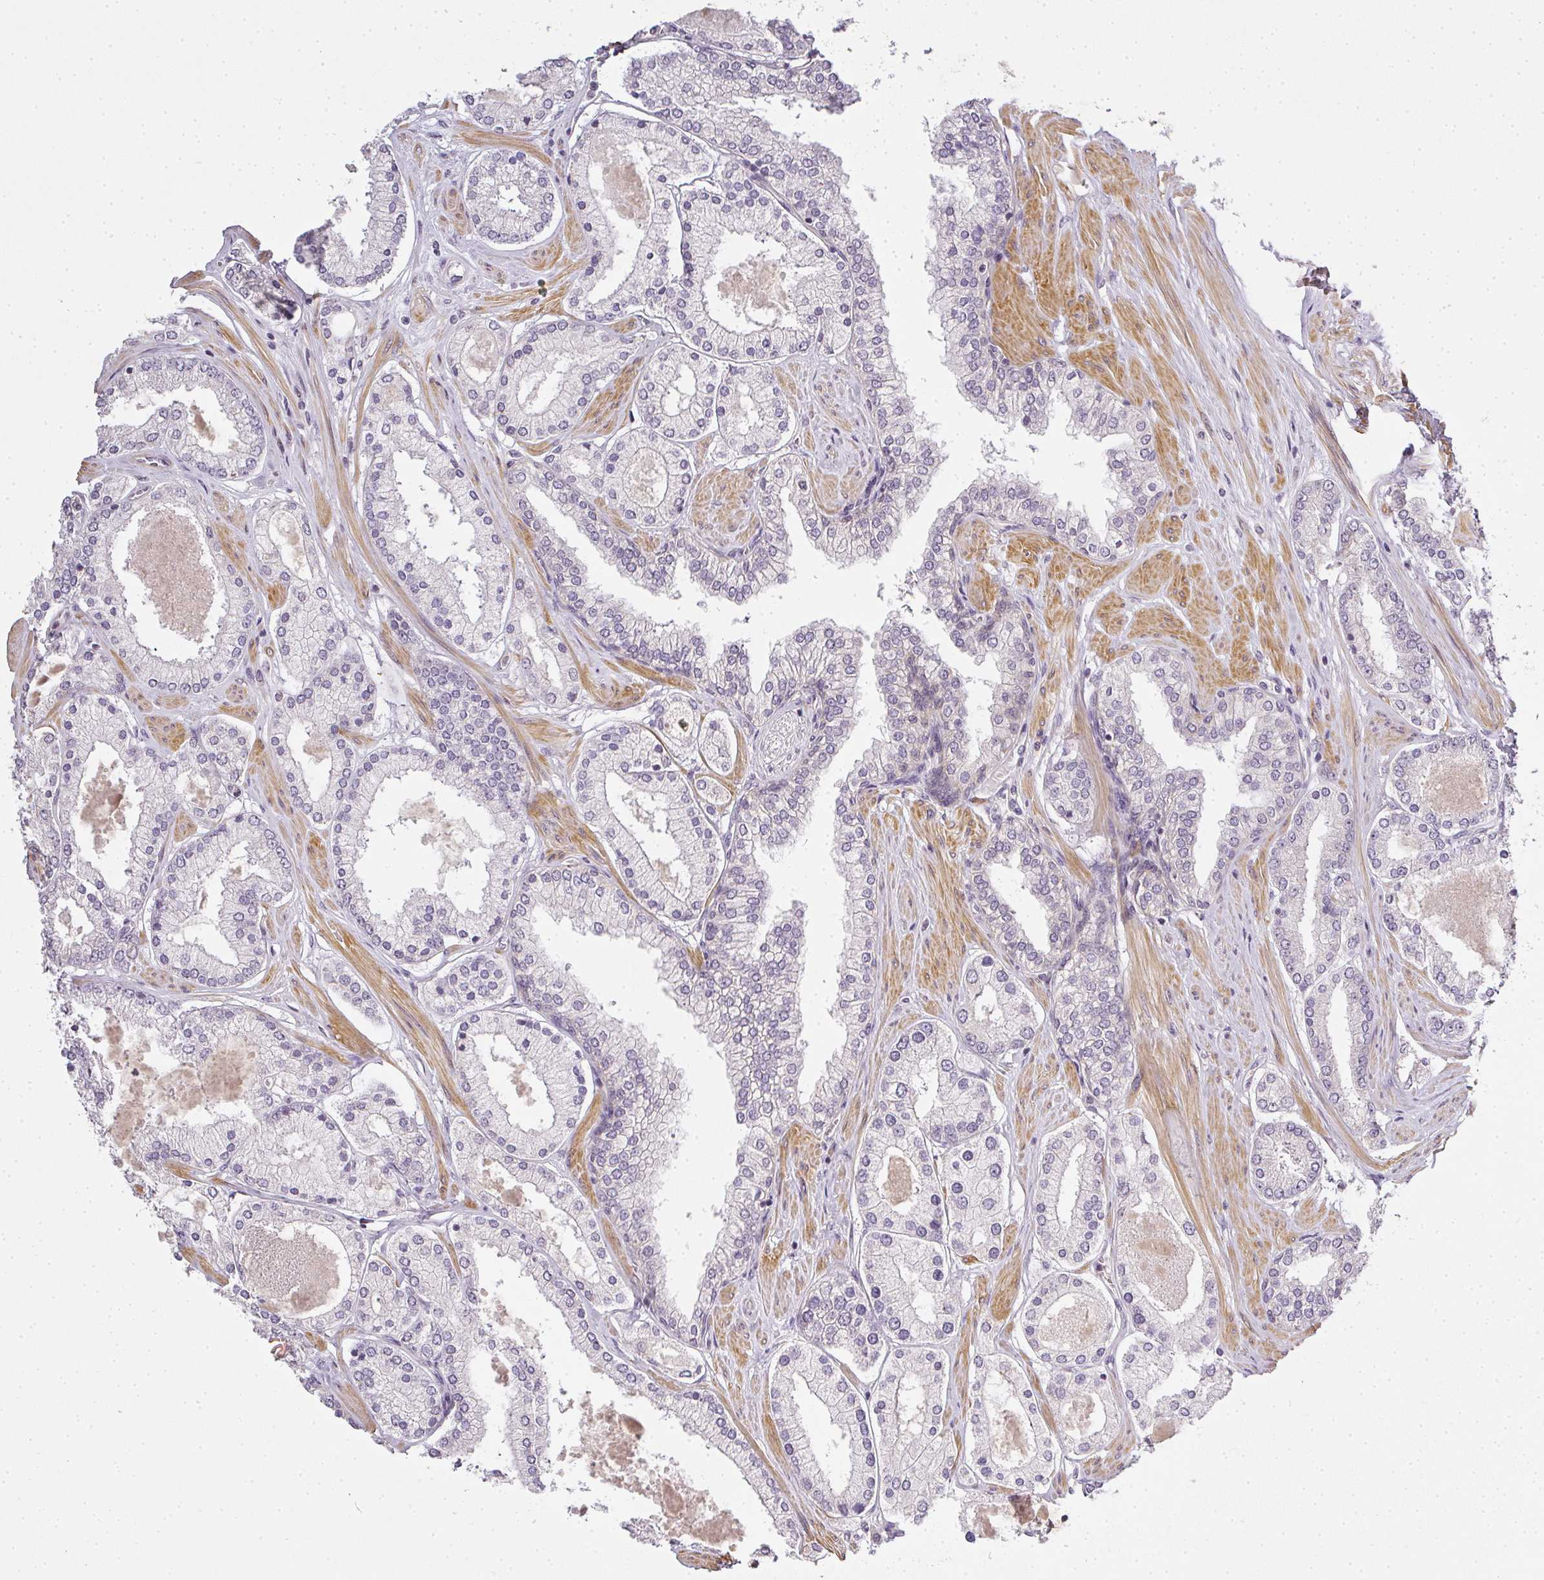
{"staining": {"intensity": "negative", "quantity": "none", "location": "none"}, "tissue": "prostate cancer", "cell_type": "Tumor cells", "image_type": "cancer", "snomed": [{"axis": "morphology", "description": "Adenocarcinoma, Low grade"}, {"axis": "topography", "description": "Prostate"}], "caption": "An image of prostate adenocarcinoma (low-grade) stained for a protein exhibits no brown staining in tumor cells.", "gene": "MED19", "patient": {"sex": "male", "age": 42}}